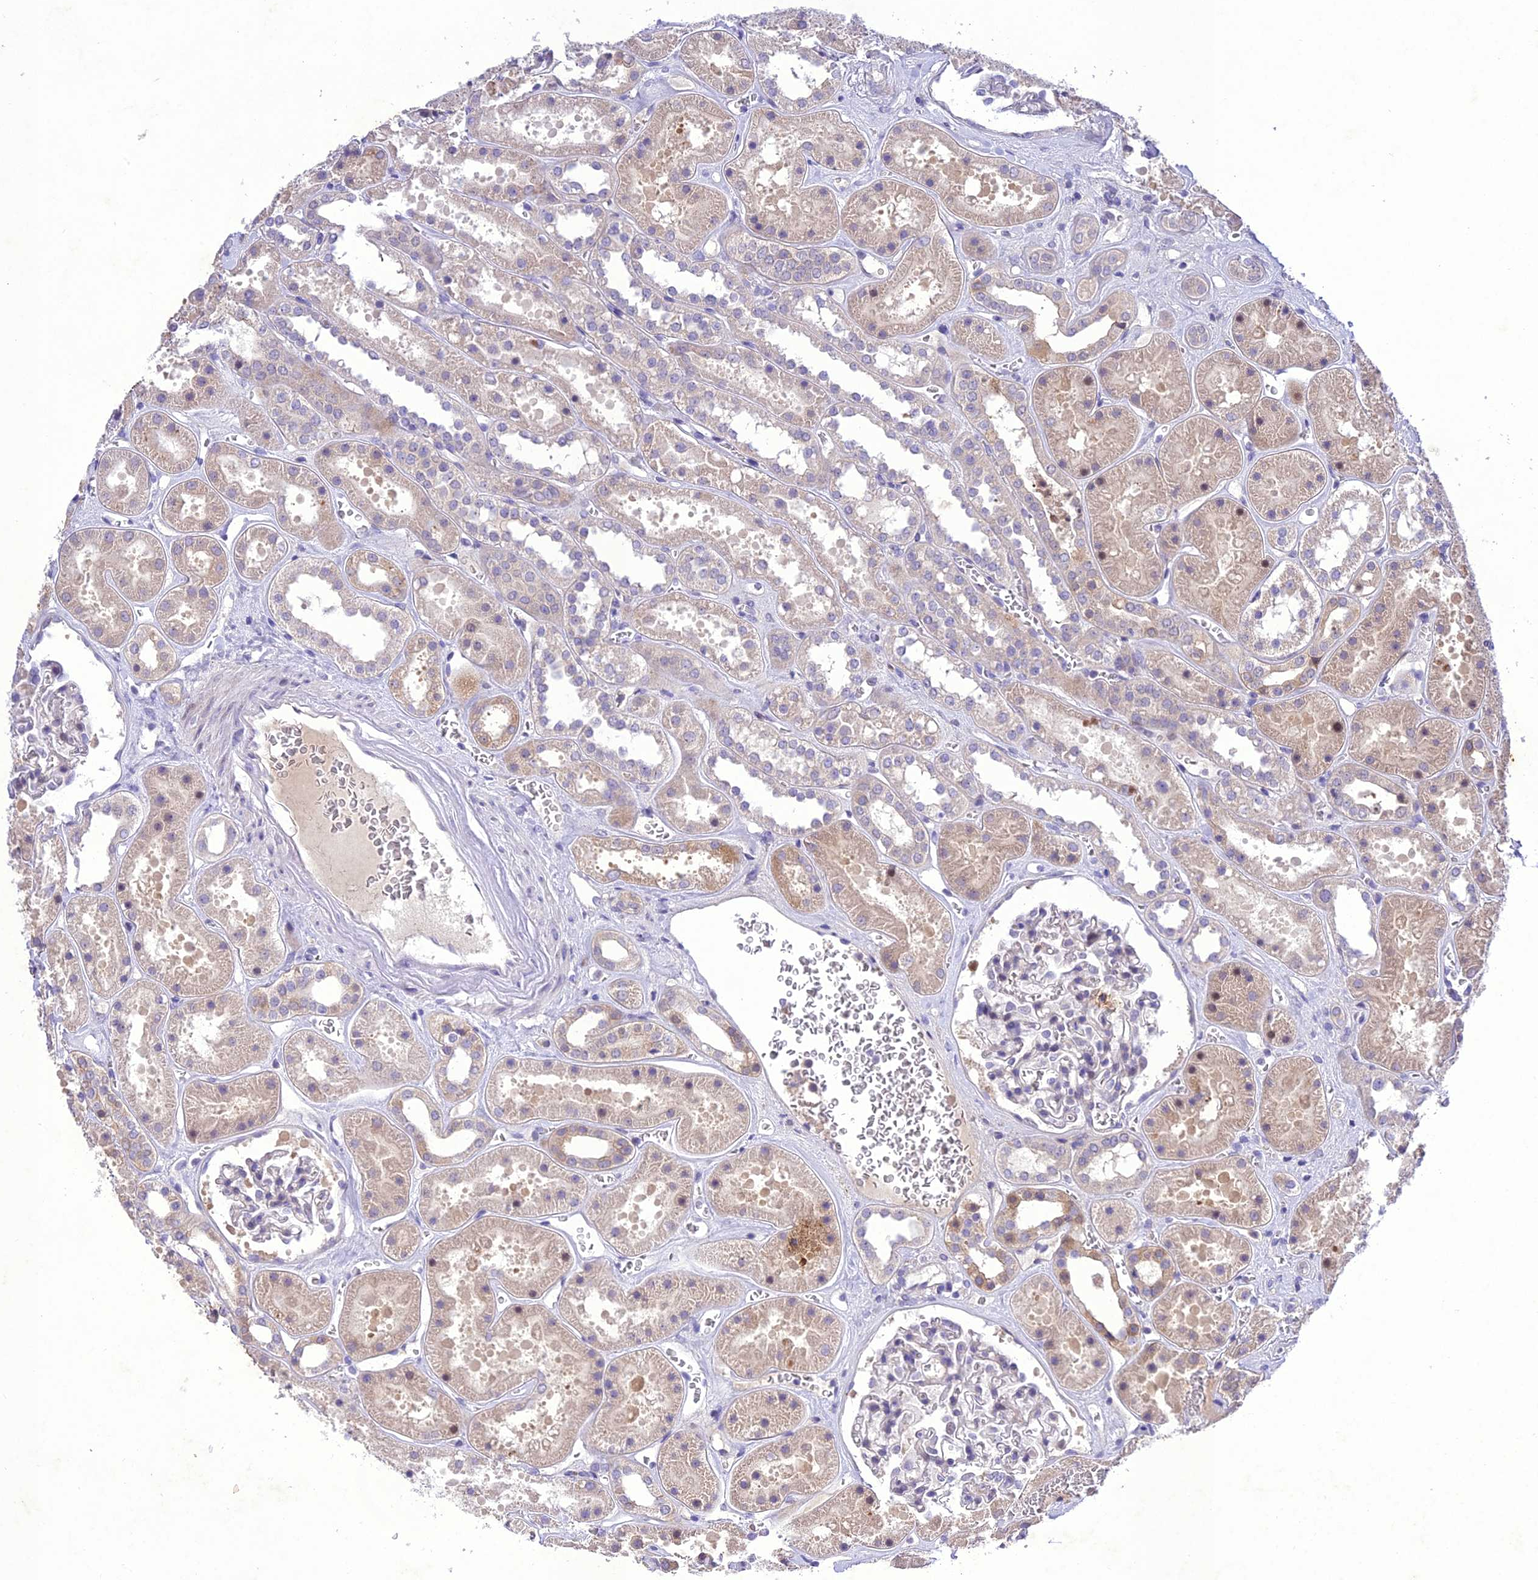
{"staining": {"intensity": "negative", "quantity": "none", "location": "none"}, "tissue": "kidney", "cell_type": "Cells in glomeruli", "image_type": "normal", "snomed": [{"axis": "morphology", "description": "Normal tissue, NOS"}, {"axis": "topography", "description": "Kidney"}], "caption": "Immunohistochemical staining of benign kidney shows no significant staining in cells in glomeruli.", "gene": "ANKRD52", "patient": {"sex": "female", "age": 41}}